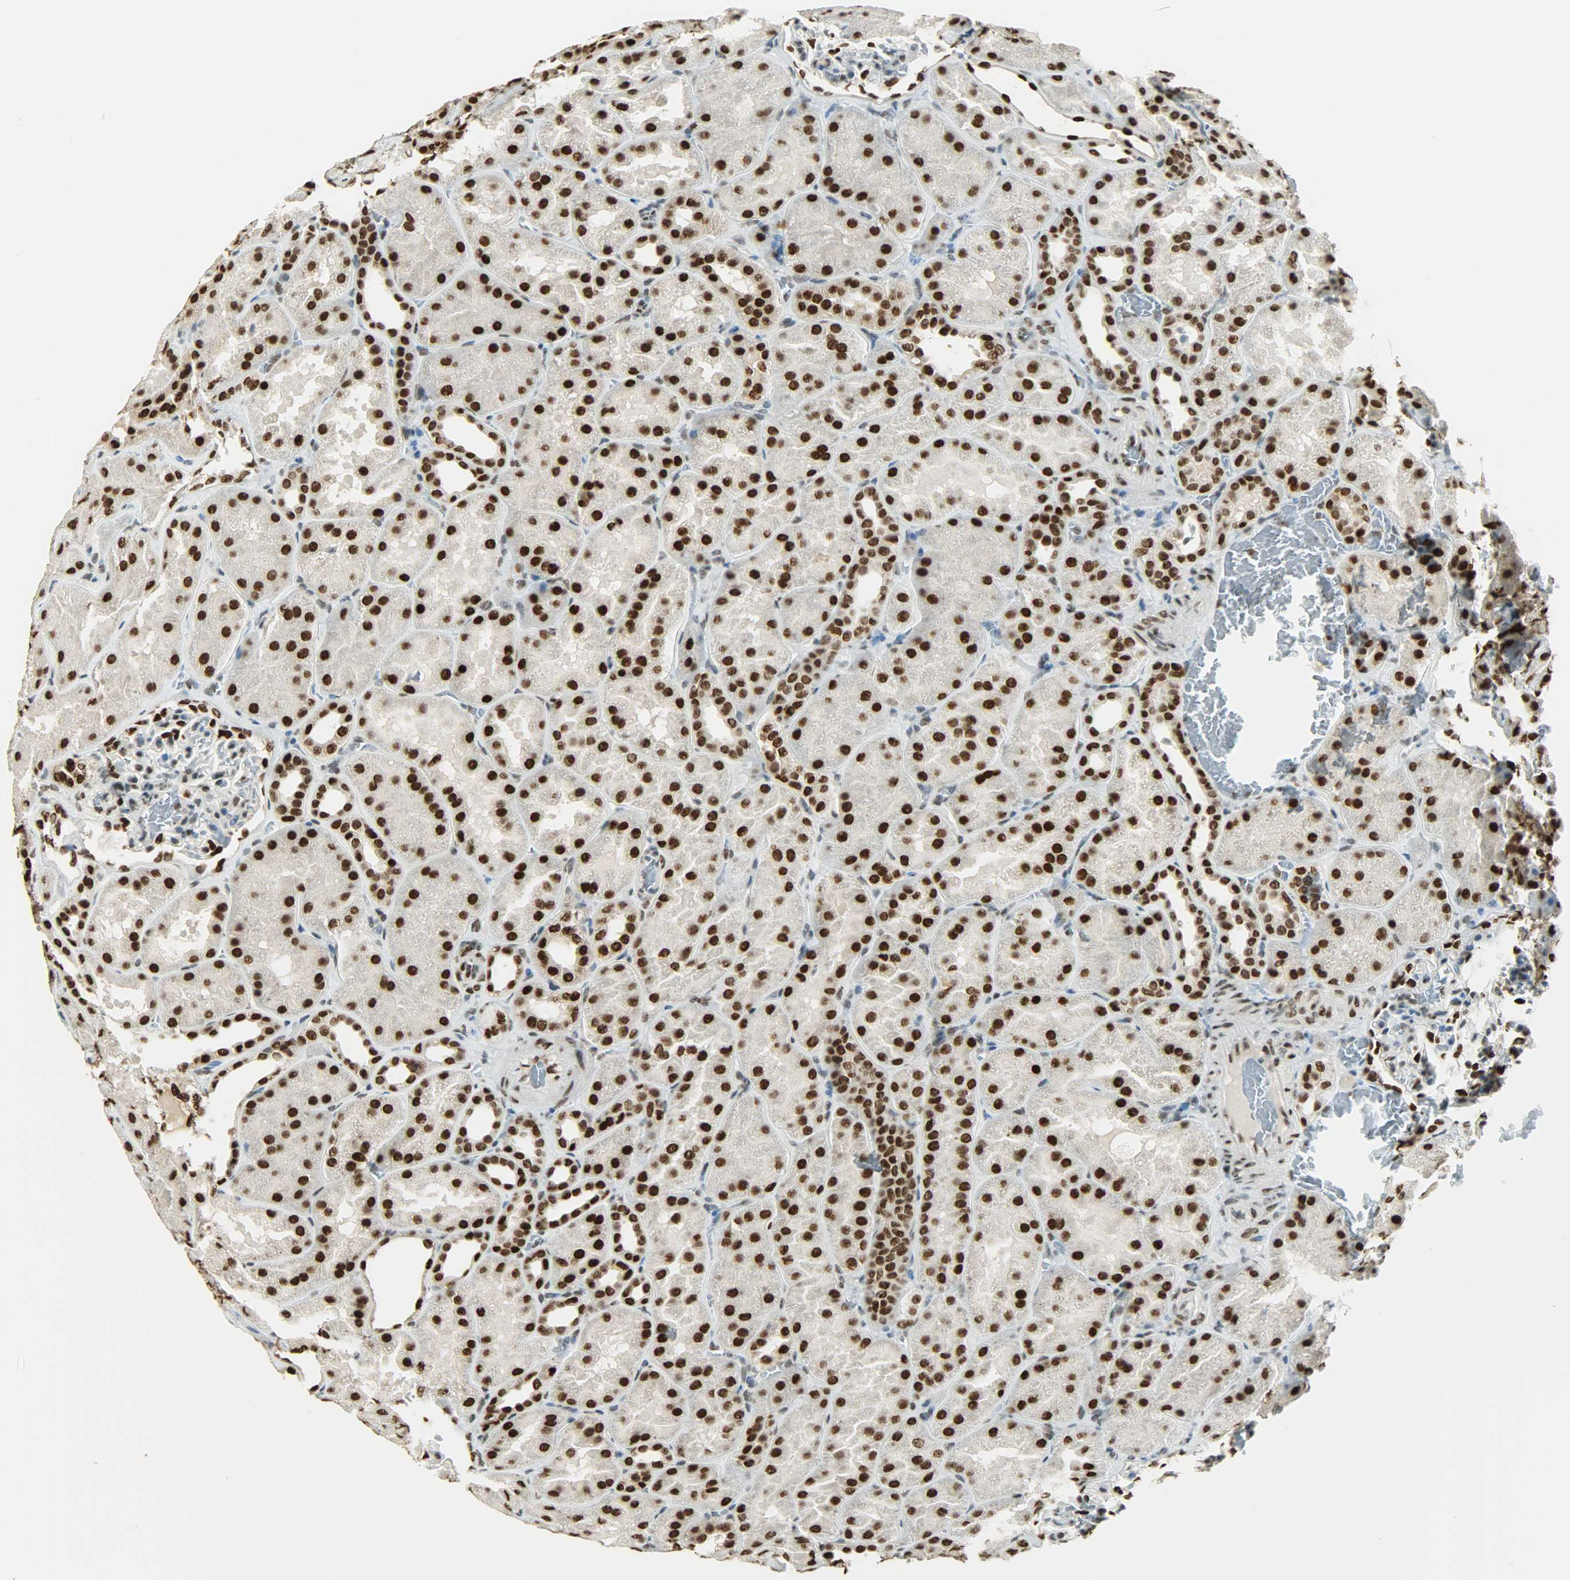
{"staining": {"intensity": "strong", "quantity": "<25%", "location": "nuclear"}, "tissue": "kidney", "cell_type": "Cells in glomeruli", "image_type": "normal", "snomed": [{"axis": "morphology", "description": "Normal tissue, NOS"}, {"axis": "topography", "description": "Kidney"}], "caption": "A photomicrograph of kidney stained for a protein shows strong nuclear brown staining in cells in glomeruli. Ihc stains the protein in brown and the nuclei are stained blue.", "gene": "MYEF2", "patient": {"sex": "male", "age": 28}}